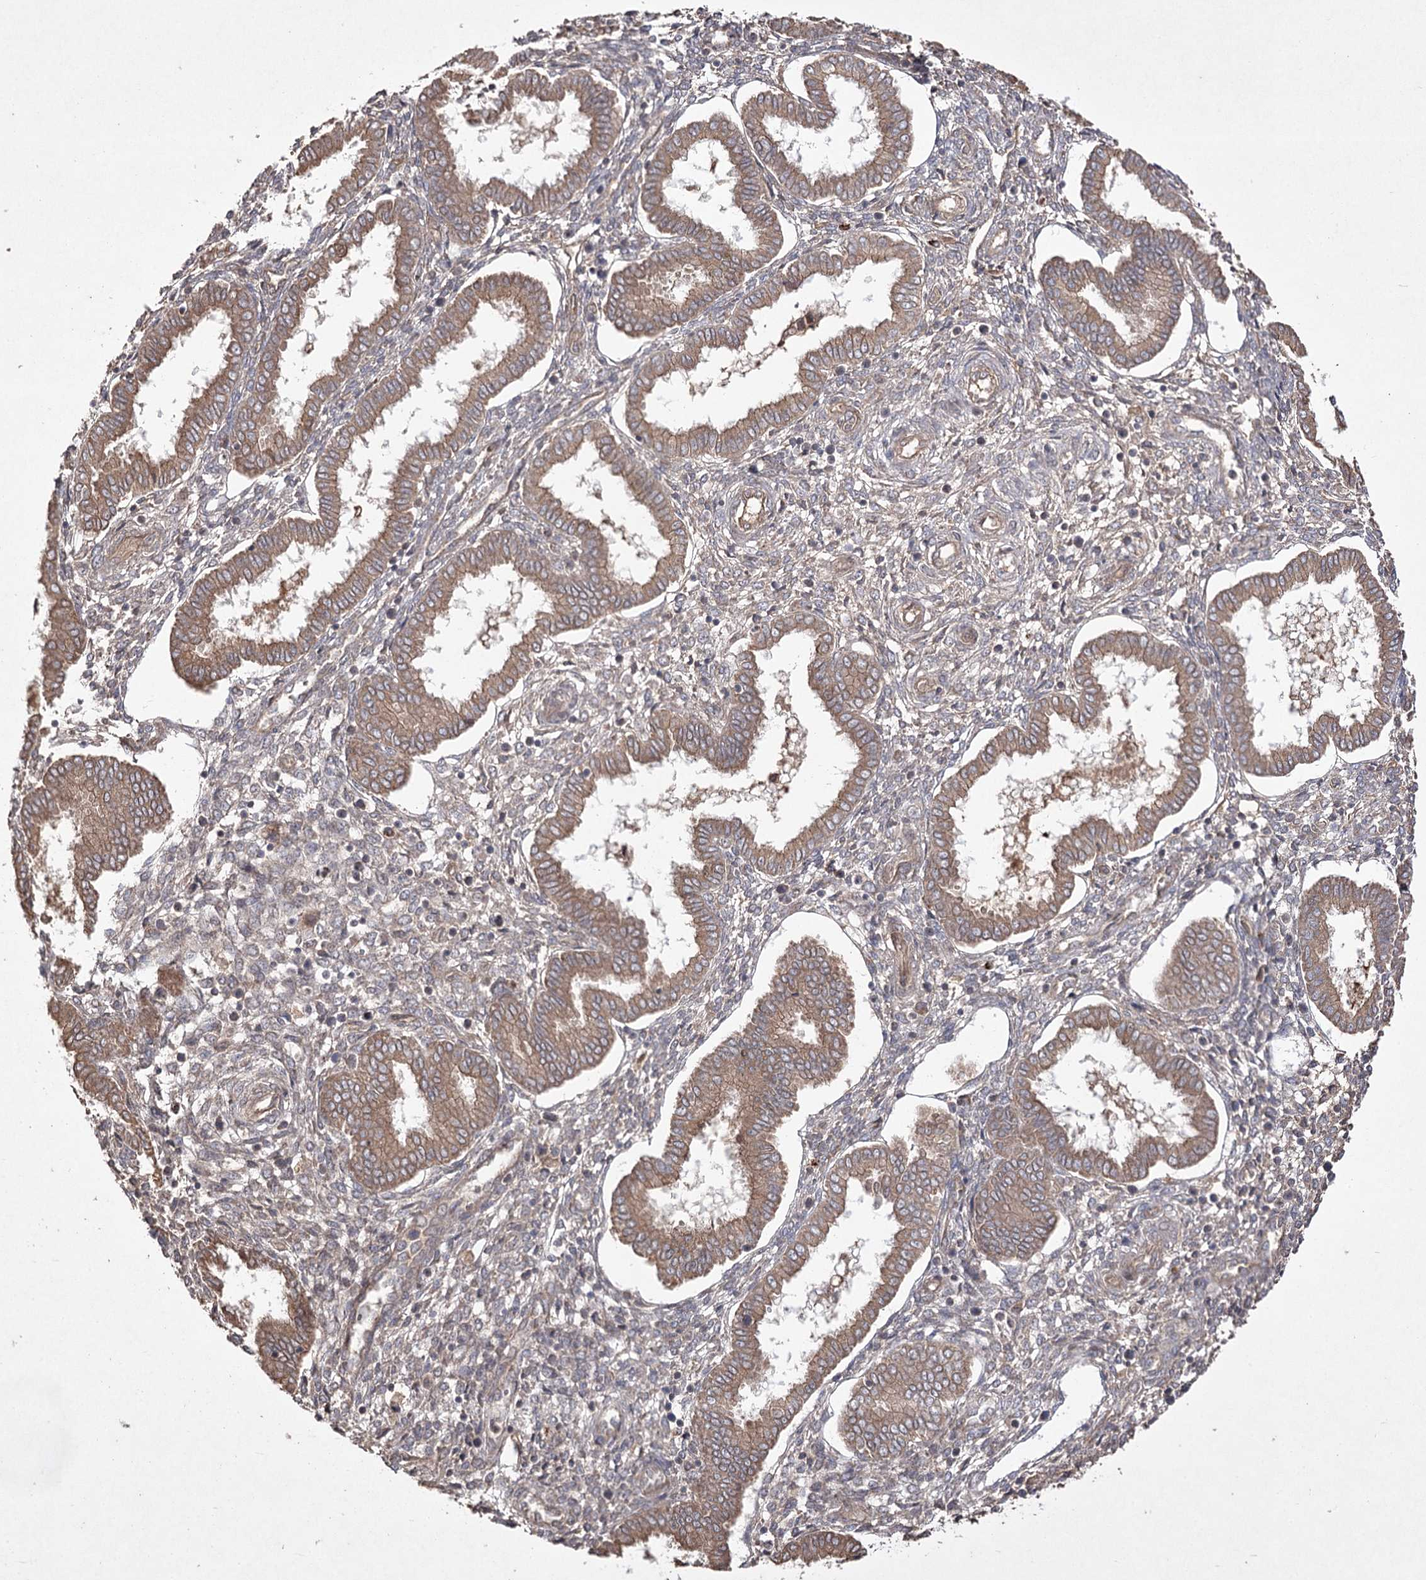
{"staining": {"intensity": "weak", "quantity": "<25%", "location": "cytoplasmic/membranous"}, "tissue": "endometrium", "cell_type": "Cells in endometrial stroma", "image_type": "normal", "snomed": [{"axis": "morphology", "description": "Normal tissue, NOS"}, {"axis": "topography", "description": "Endometrium"}], "caption": "Photomicrograph shows no protein positivity in cells in endometrial stroma of unremarkable endometrium.", "gene": "FANCL", "patient": {"sex": "female", "age": 24}}